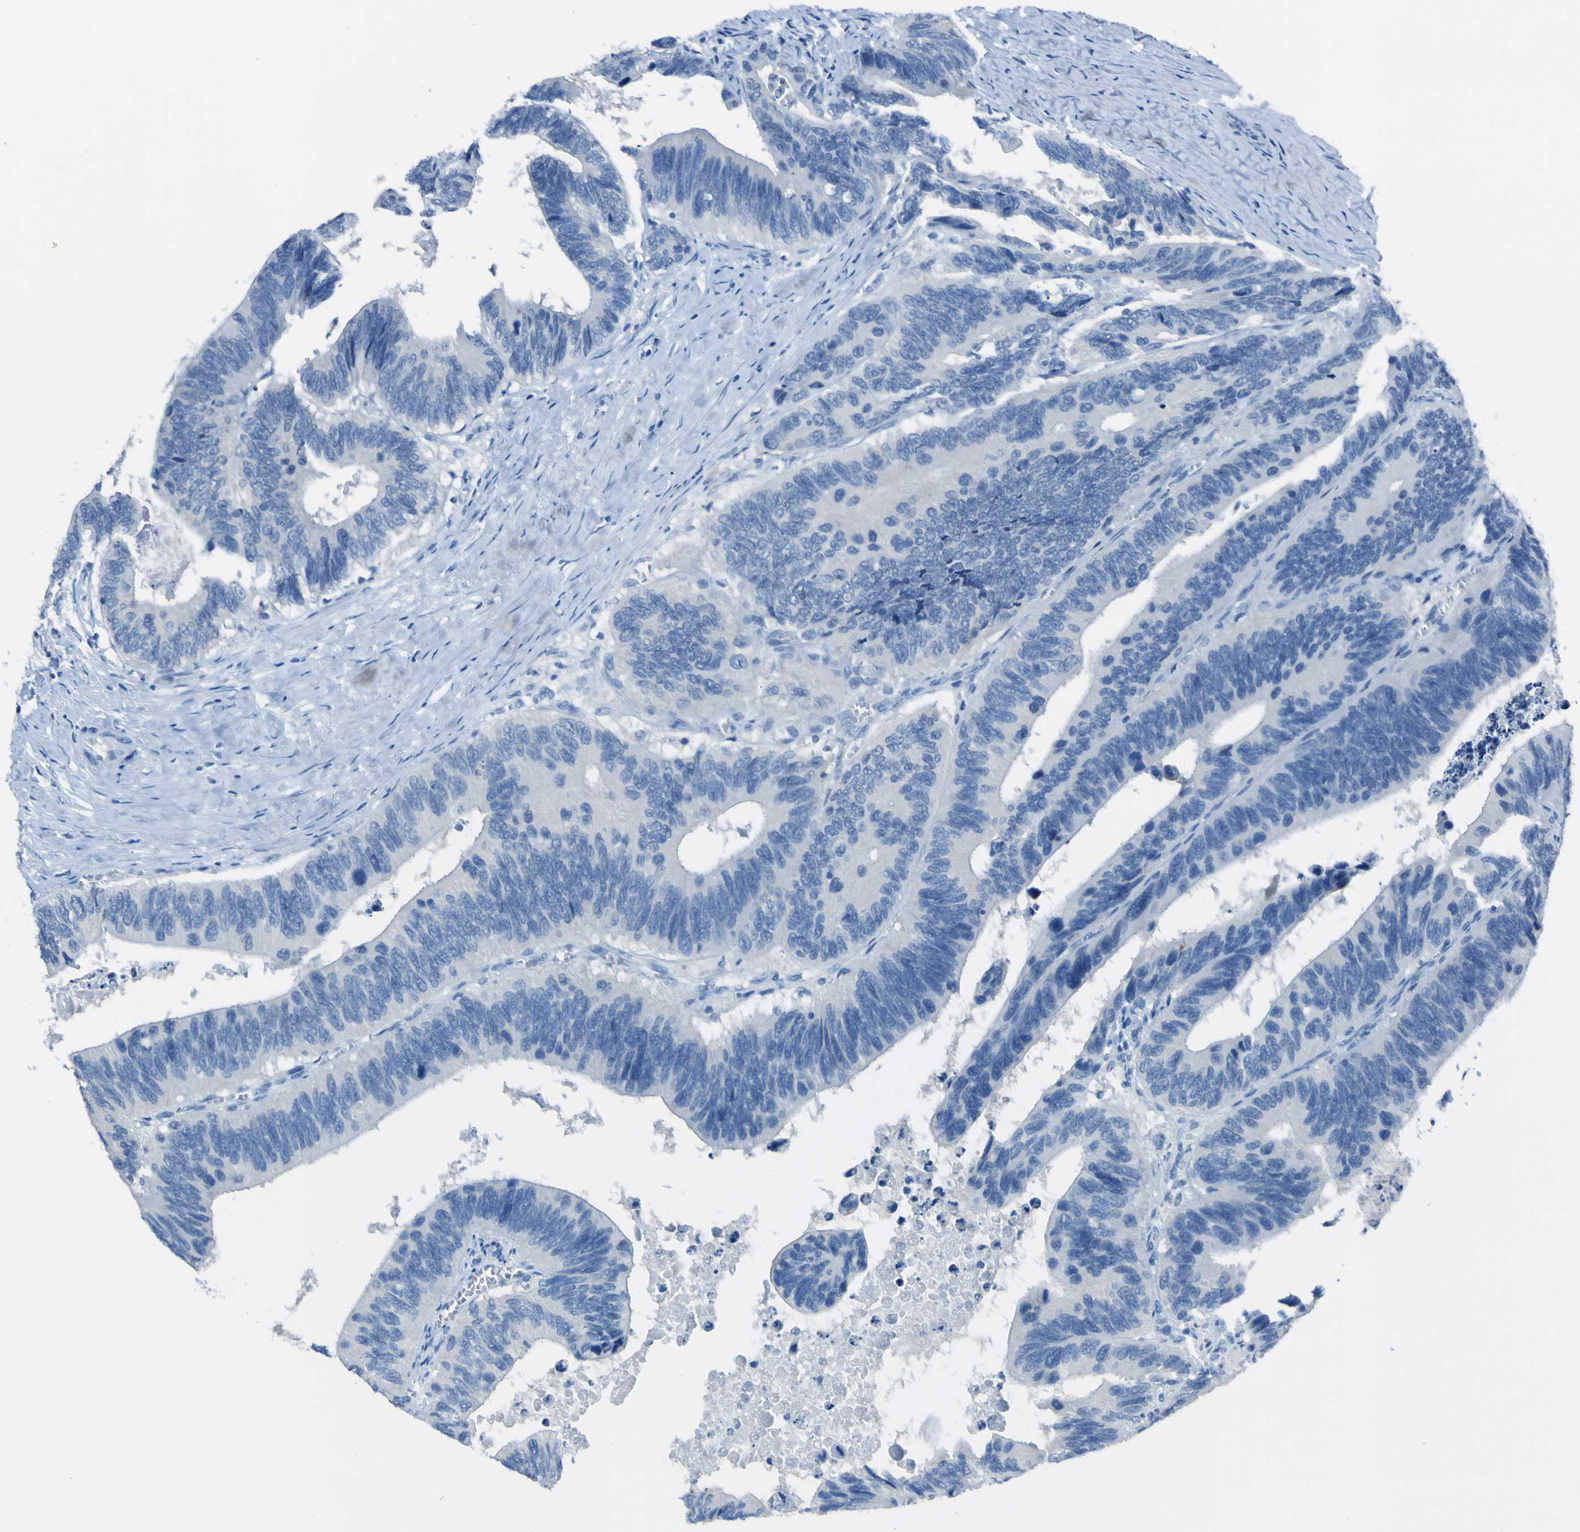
{"staining": {"intensity": "negative", "quantity": "none", "location": "none"}, "tissue": "colorectal cancer", "cell_type": "Tumor cells", "image_type": "cancer", "snomed": [{"axis": "morphology", "description": "Adenocarcinoma, NOS"}, {"axis": "topography", "description": "Colon"}], "caption": "Protein analysis of adenocarcinoma (colorectal) exhibits no significant expression in tumor cells.", "gene": "PHKG1", "patient": {"sex": "male", "age": 72}}